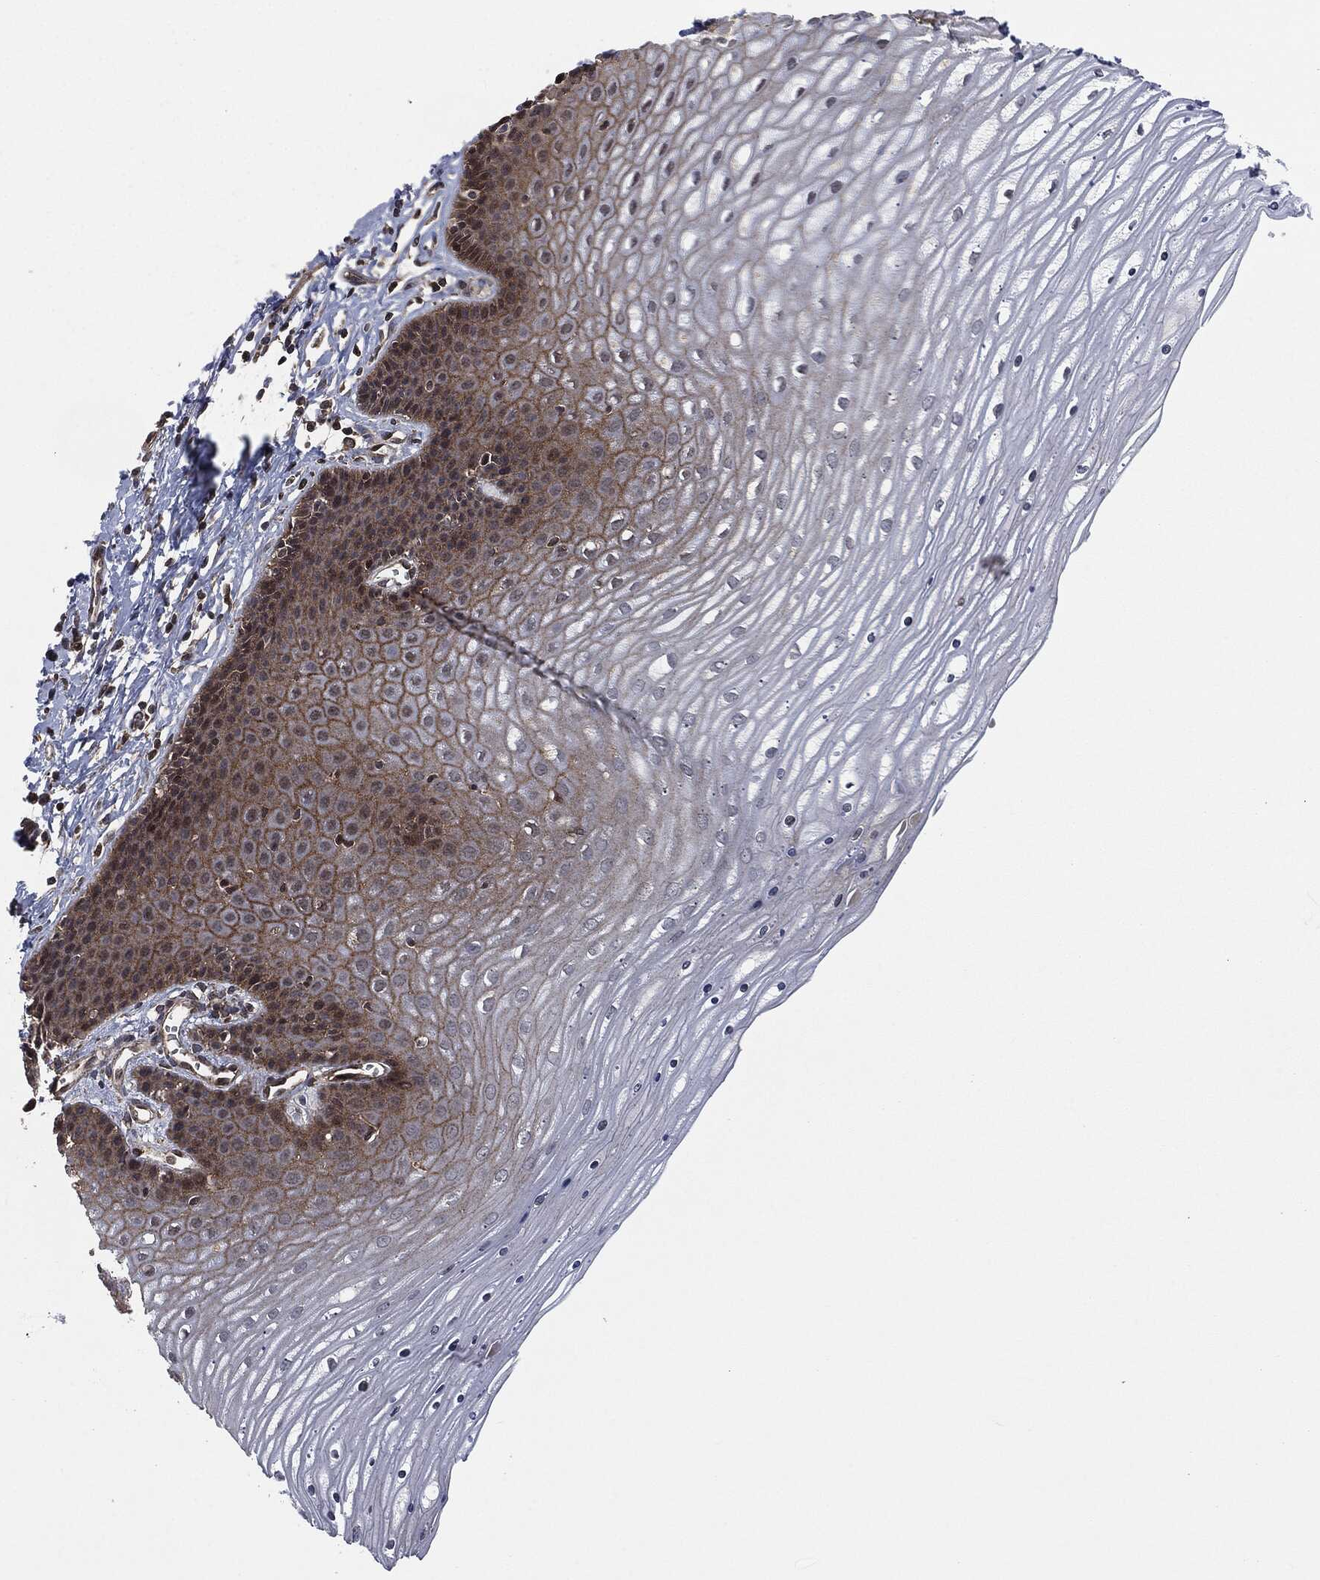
{"staining": {"intensity": "moderate", "quantity": "25%-75%", "location": "cytoplasmic/membranous"}, "tissue": "cervix", "cell_type": "Glandular cells", "image_type": "normal", "snomed": [{"axis": "morphology", "description": "Normal tissue, NOS"}, {"axis": "topography", "description": "Cervix"}], "caption": "High-power microscopy captured an immunohistochemistry (IHC) photomicrograph of unremarkable cervix, revealing moderate cytoplasmic/membranous positivity in approximately 25%-75% of glandular cells.", "gene": "HRAS", "patient": {"sex": "female", "age": 35}}